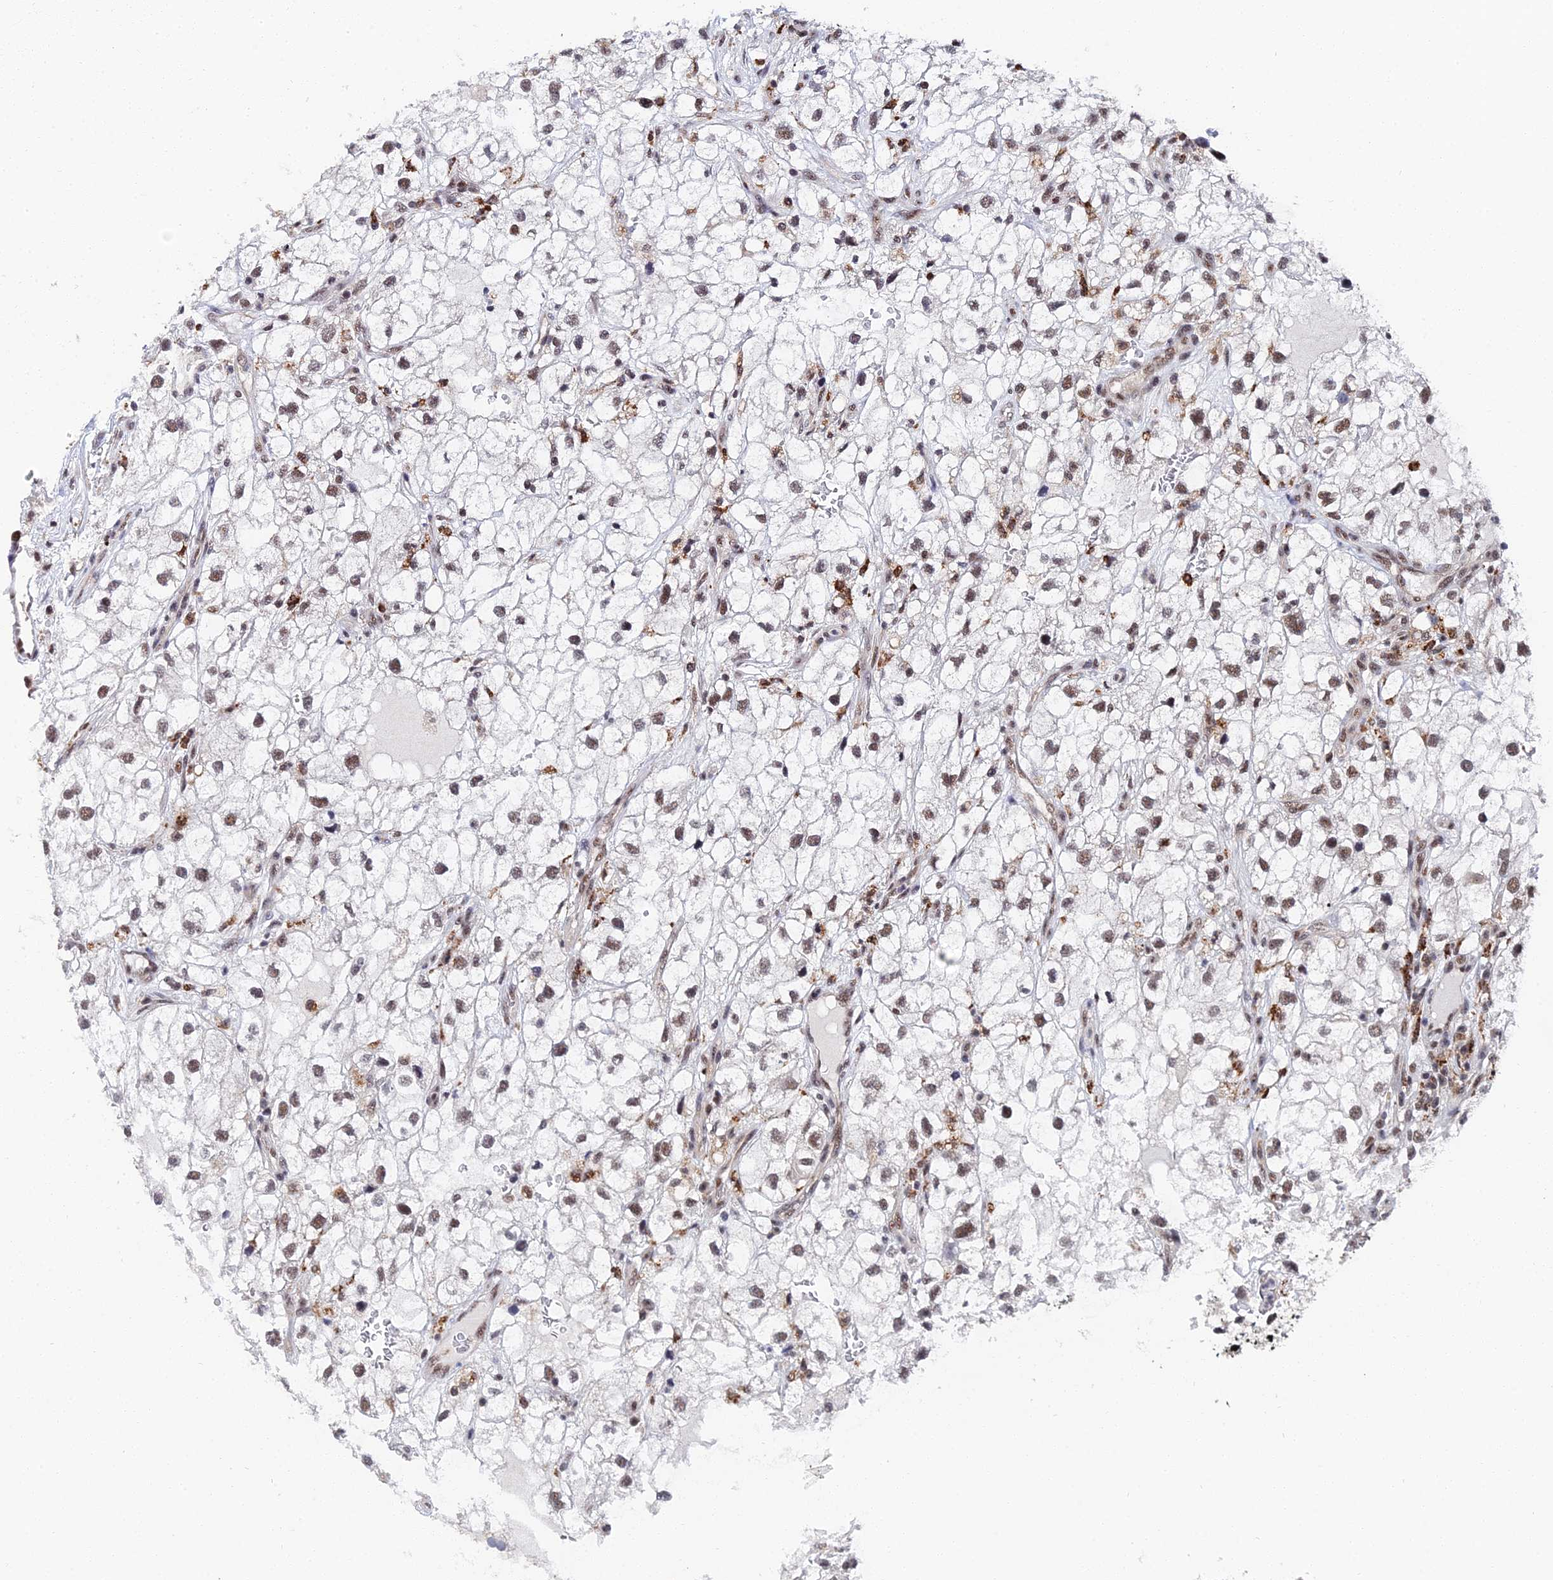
{"staining": {"intensity": "moderate", "quantity": ">75%", "location": "nuclear"}, "tissue": "renal cancer", "cell_type": "Tumor cells", "image_type": "cancer", "snomed": [{"axis": "morphology", "description": "Adenocarcinoma, NOS"}, {"axis": "topography", "description": "Kidney"}], "caption": "Adenocarcinoma (renal) stained for a protein displays moderate nuclear positivity in tumor cells.", "gene": "MAGOHB", "patient": {"sex": "male", "age": 59}}